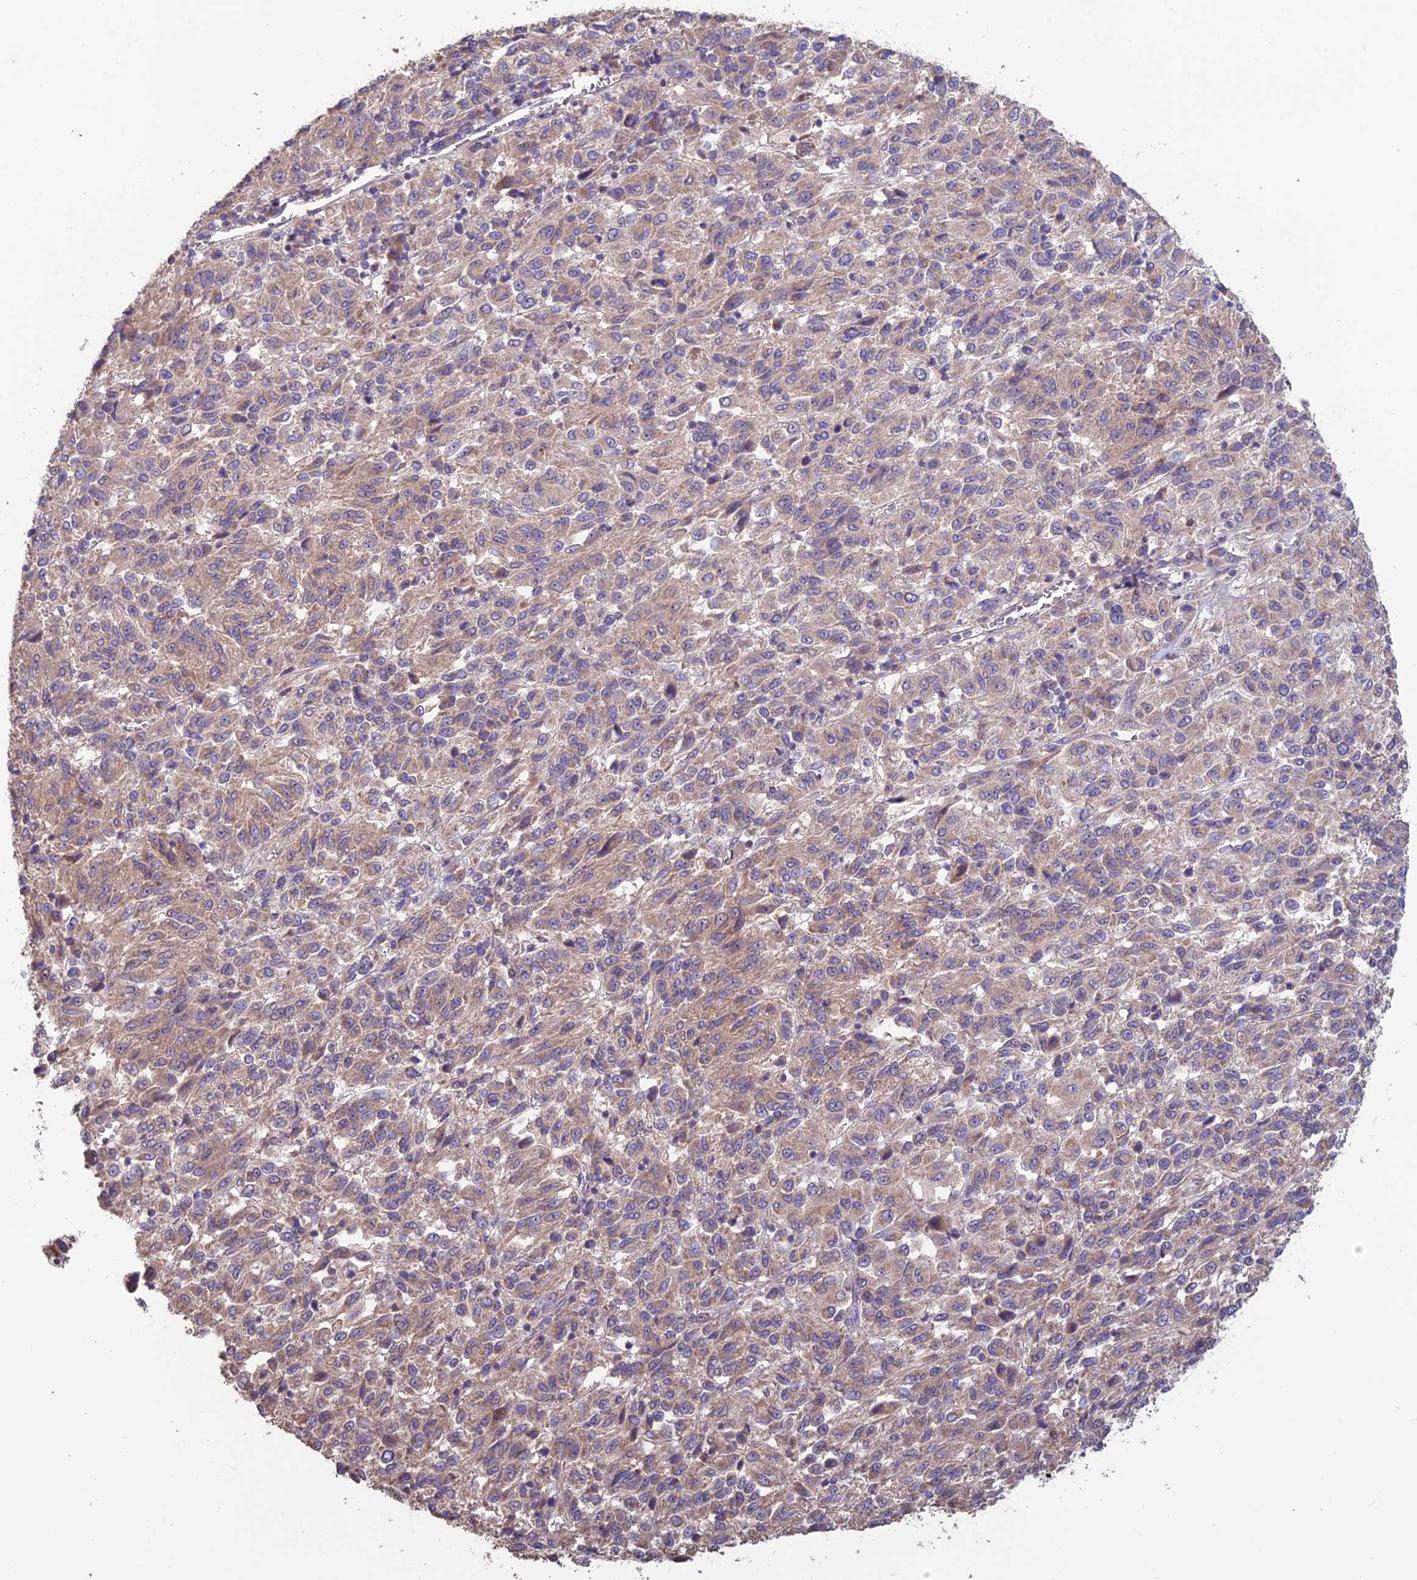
{"staining": {"intensity": "weak", "quantity": "25%-75%", "location": "cytoplasmic/membranous"}, "tissue": "melanoma", "cell_type": "Tumor cells", "image_type": "cancer", "snomed": [{"axis": "morphology", "description": "Malignant melanoma, Metastatic site"}, {"axis": "topography", "description": "Lung"}], "caption": "This image displays malignant melanoma (metastatic site) stained with immunohistochemistry (IHC) to label a protein in brown. The cytoplasmic/membranous of tumor cells show weak positivity for the protein. Nuclei are counter-stained blue.", "gene": "SHISA5", "patient": {"sex": "male", "age": 64}}